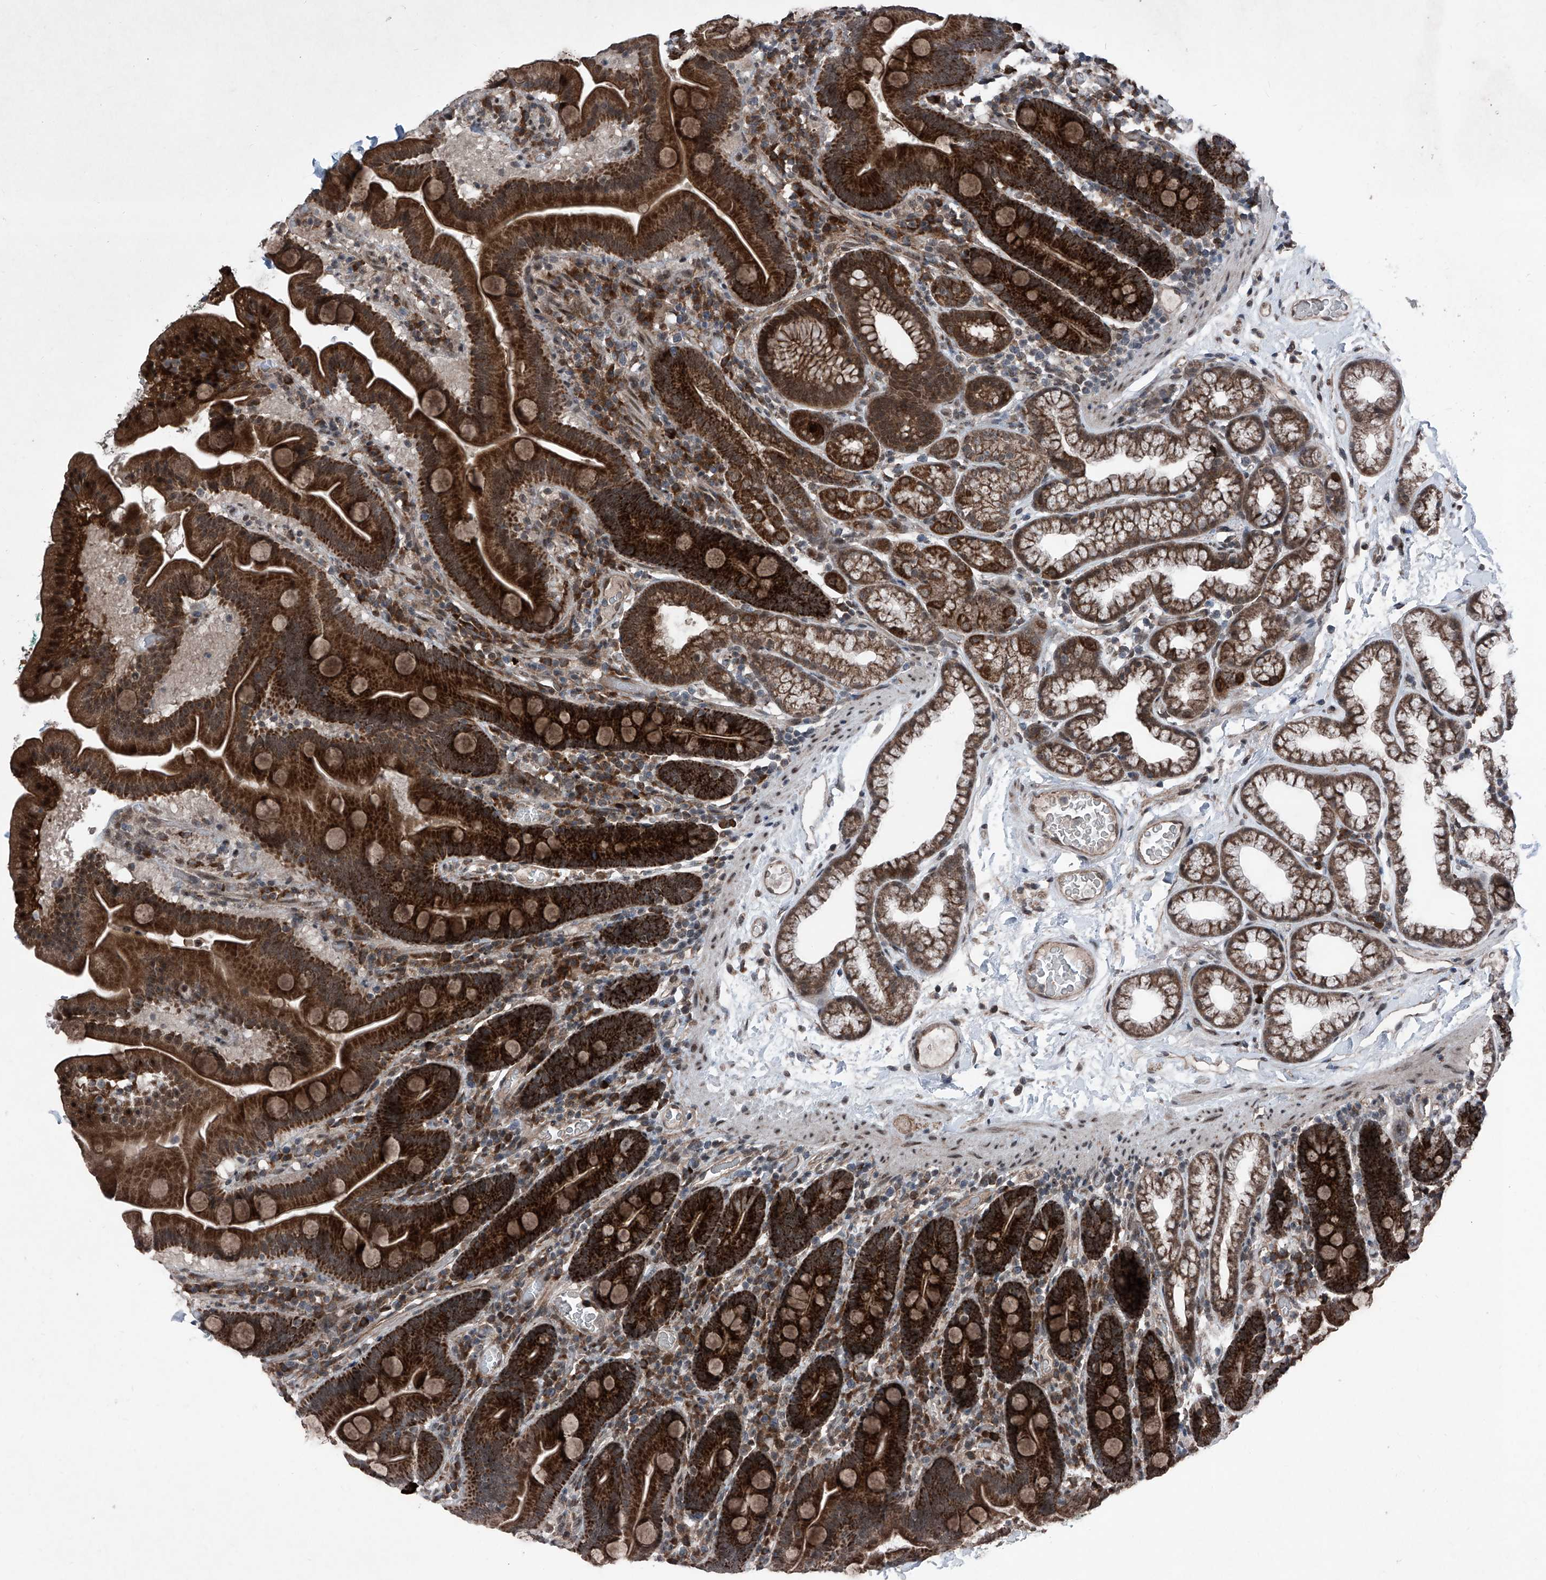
{"staining": {"intensity": "strong", "quantity": ">75%", "location": "cytoplasmic/membranous"}, "tissue": "duodenum", "cell_type": "Glandular cells", "image_type": "normal", "snomed": [{"axis": "morphology", "description": "Normal tissue, NOS"}, {"axis": "topography", "description": "Duodenum"}], "caption": "Approximately >75% of glandular cells in normal duodenum demonstrate strong cytoplasmic/membranous protein positivity as visualized by brown immunohistochemical staining.", "gene": "COA7", "patient": {"sex": "male", "age": 55}}